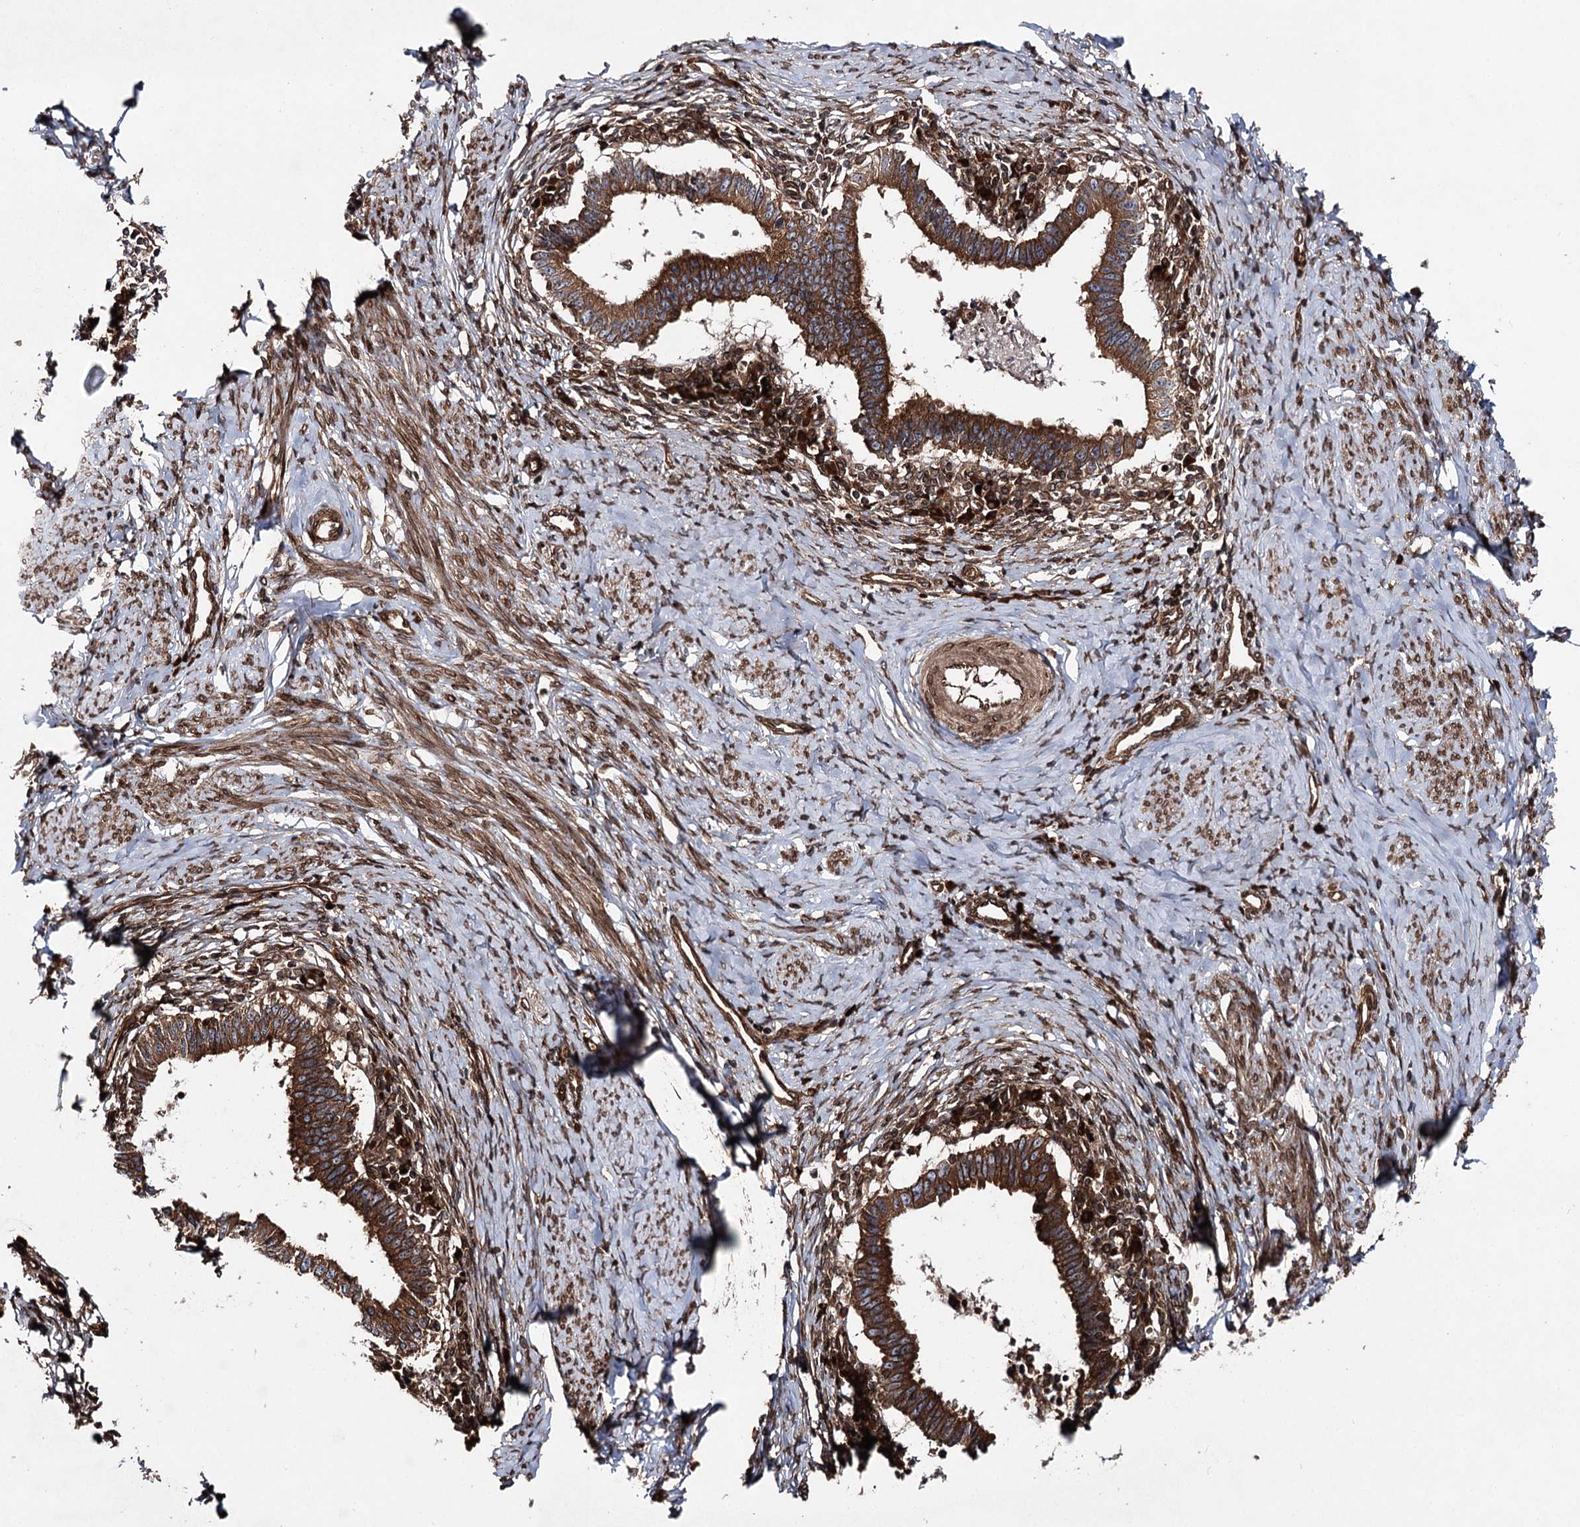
{"staining": {"intensity": "strong", "quantity": ">75%", "location": "cytoplasmic/membranous"}, "tissue": "cervical cancer", "cell_type": "Tumor cells", "image_type": "cancer", "snomed": [{"axis": "morphology", "description": "Adenocarcinoma, NOS"}, {"axis": "topography", "description": "Cervix"}], "caption": "The immunohistochemical stain highlights strong cytoplasmic/membranous positivity in tumor cells of cervical adenocarcinoma tissue.", "gene": "FGFR1OP2", "patient": {"sex": "female", "age": 36}}